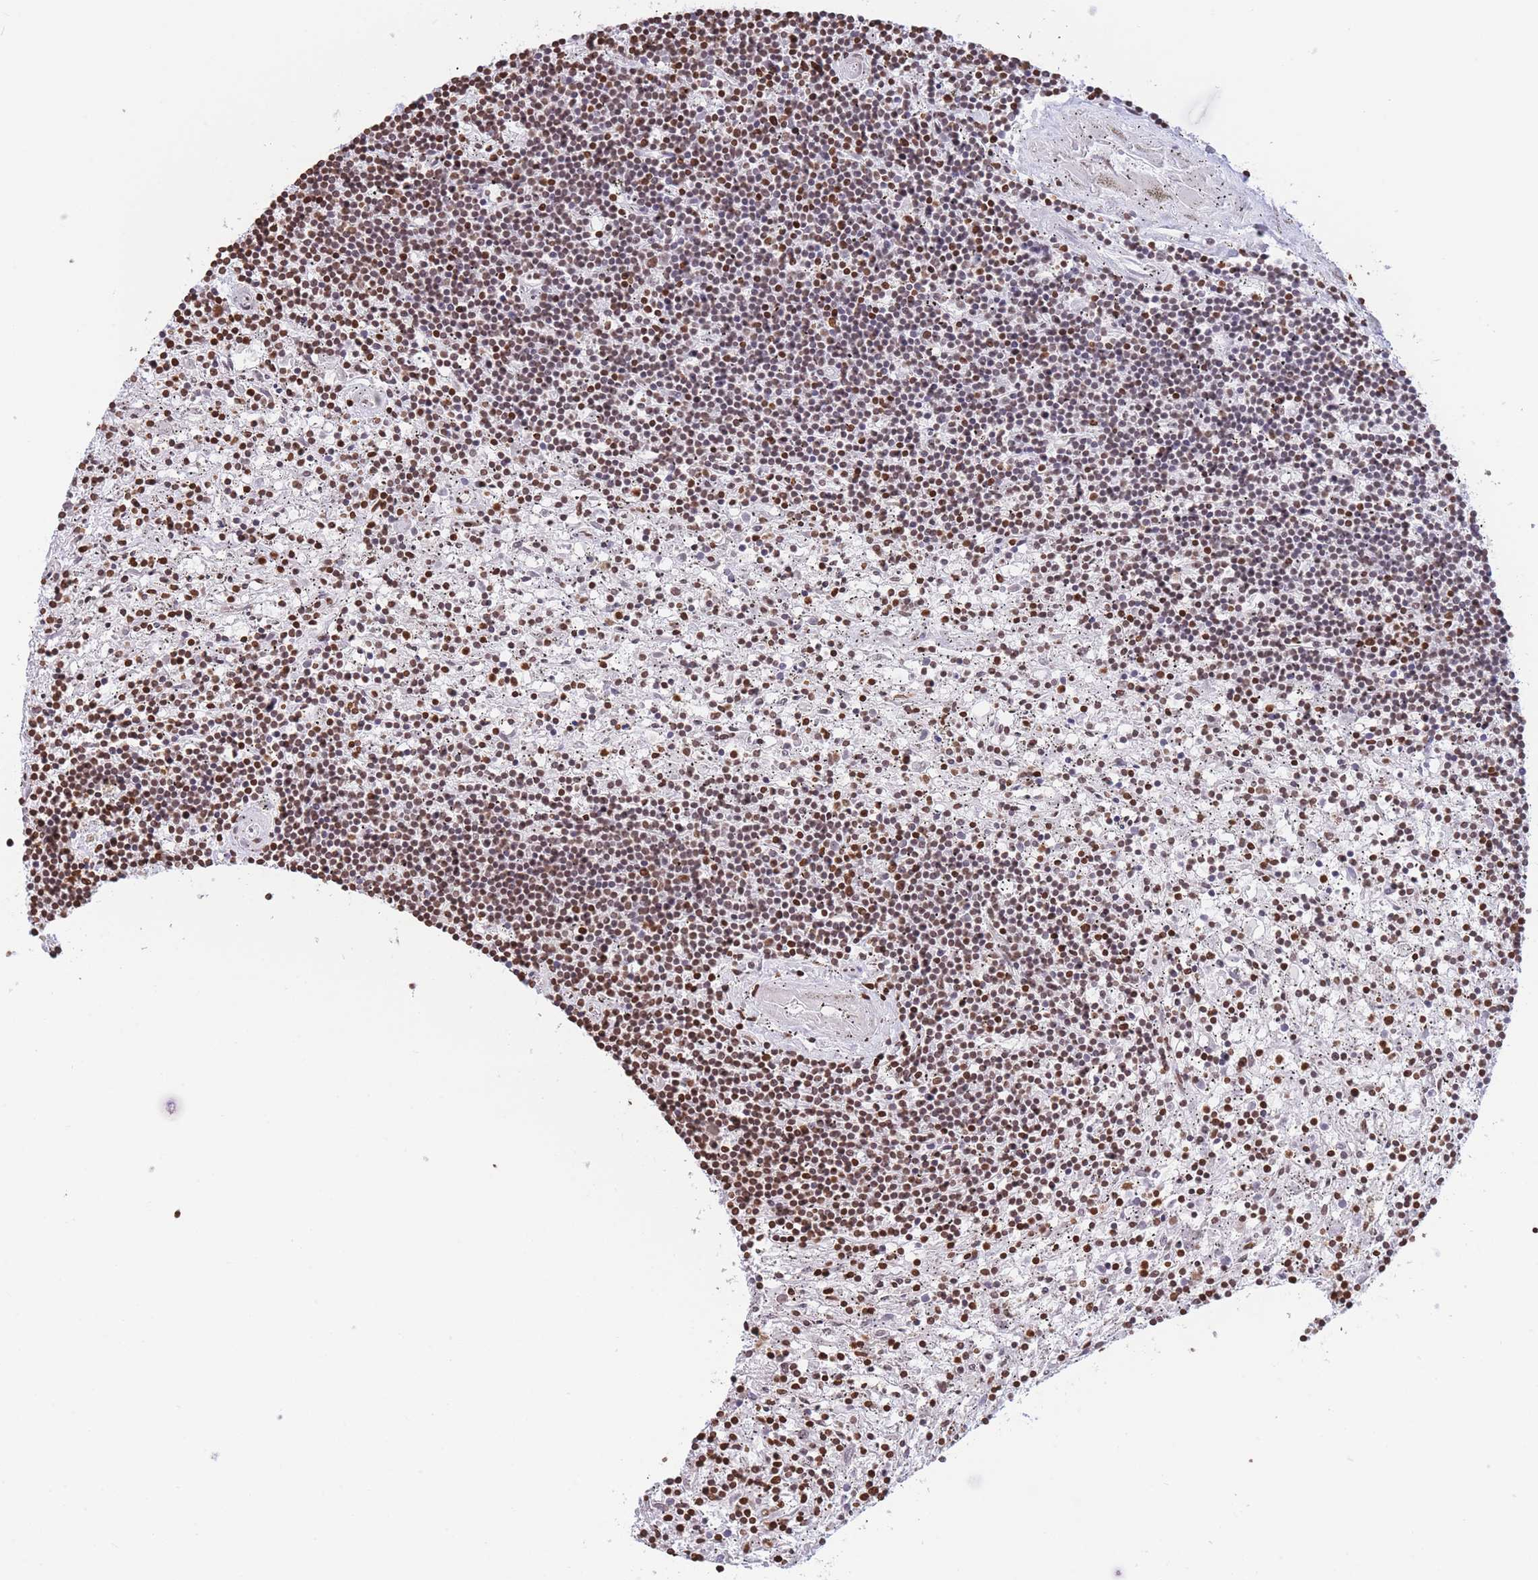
{"staining": {"intensity": "moderate", "quantity": ">75%", "location": "nuclear"}, "tissue": "lymphoma", "cell_type": "Tumor cells", "image_type": "cancer", "snomed": [{"axis": "morphology", "description": "Malignant lymphoma, non-Hodgkin's type, Low grade"}, {"axis": "topography", "description": "Spleen"}], "caption": "A histopathology image of low-grade malignant lymphoma, non-Hodgkin's type stained for a protein displays moderate nuclear brown staining in tumor cells.", "gene": "H2BC11", "patient": {"sex": "male", "age": 76}}